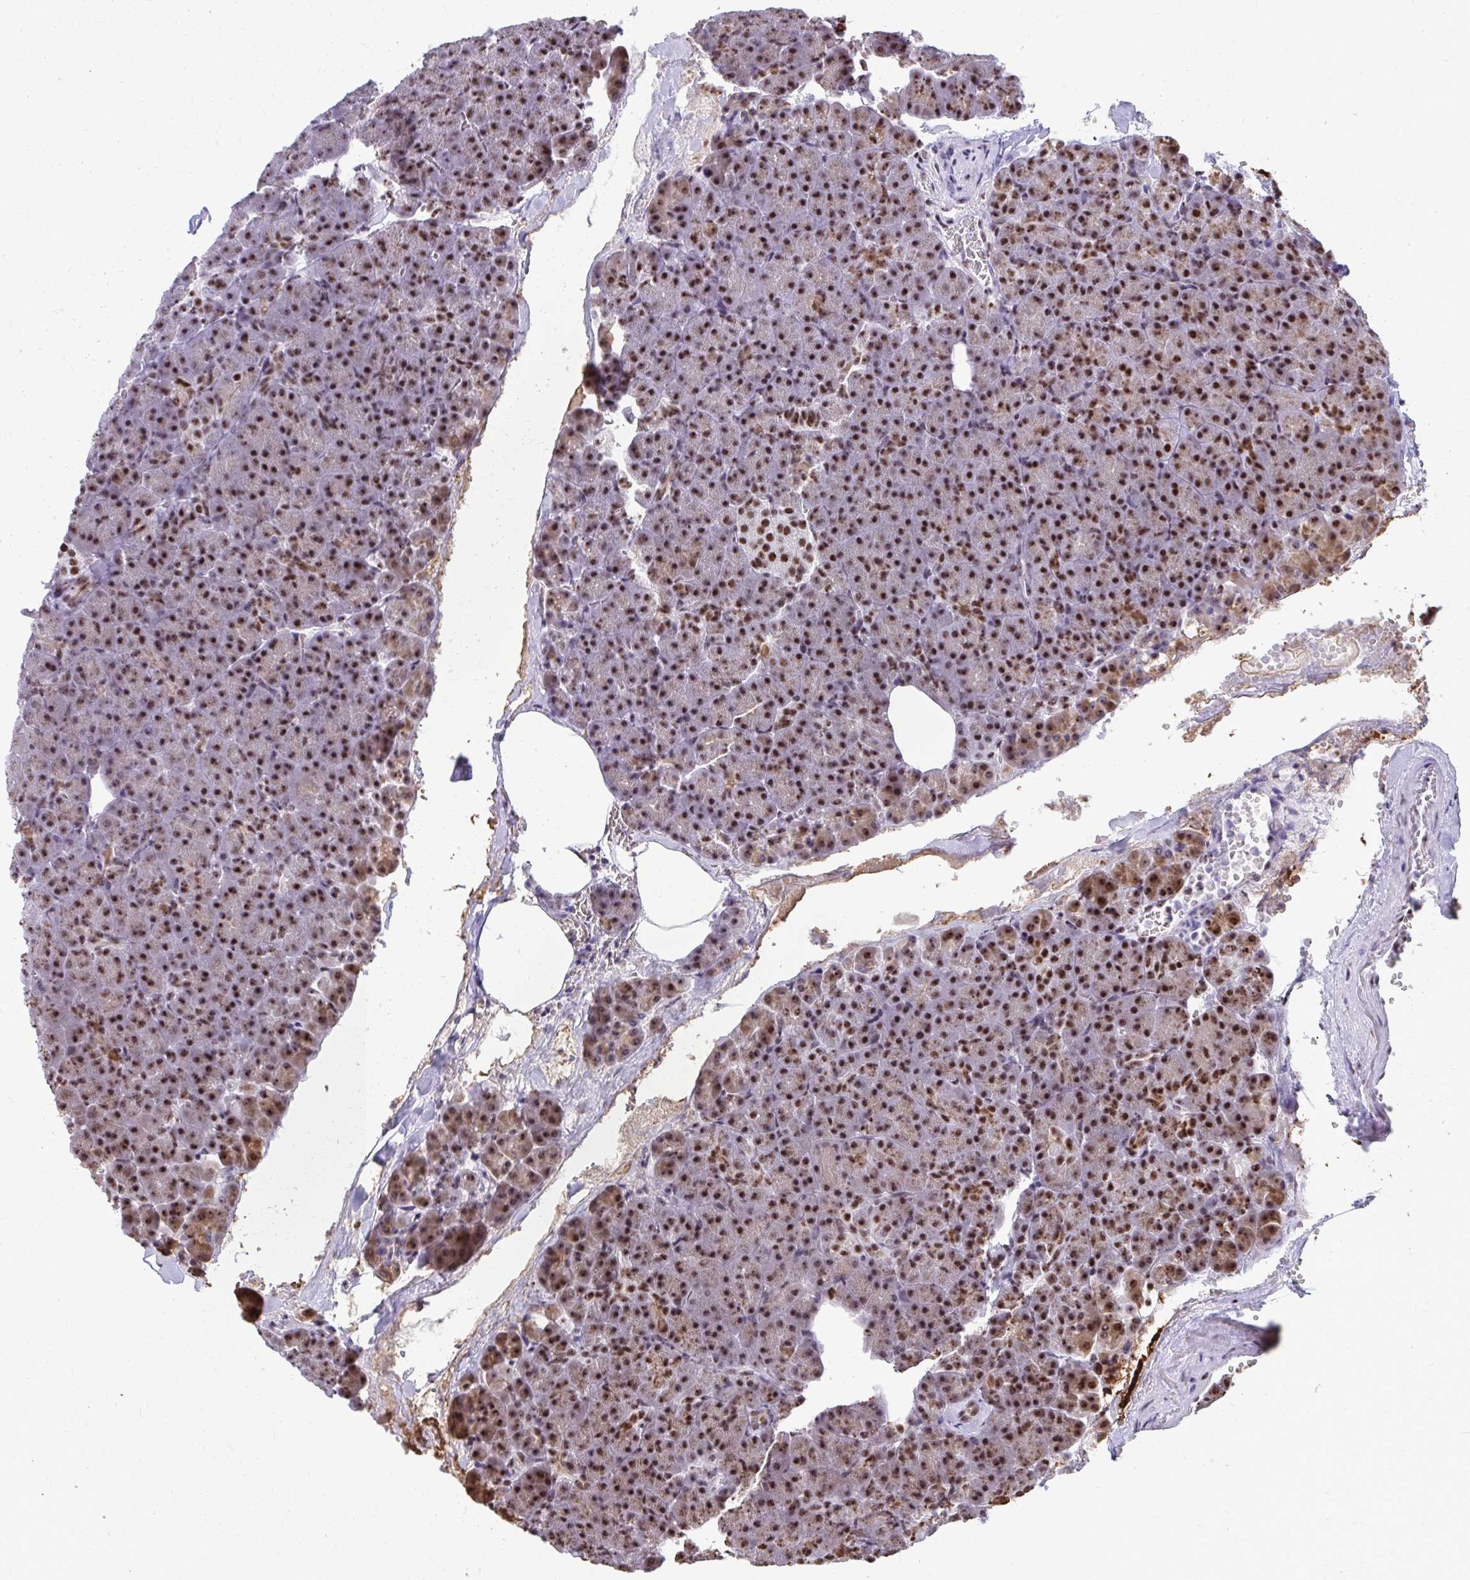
{"staining": {"intensity": "strong", "quantity": ">75%", "location": "cytoplasmic/membranous,nuclear"}, "tissue": "pancreas", "cell_type": "Exocrine glandular cells", "image_type": "normal", "snomed": [{"axis": "morphology", "description": "Normal tissue, NOS"}, {"axis": "topography", "description": "Pancreas"}], "caption": "IHC staining of unremarkable pancreas, which reveals high levels of strong cytoplasmic/membranous,nuclear staining in approximately >75% of exocrine glandular cells indicating strong cytoplasmic/membranous,nuclear protein staining. The staining was performed using DAB (brown) for protein detection and nuclei were counterstained in hematoxylin (blue).", "gene": "PELP1", "patient": {"sex": "female", "age": 74}}